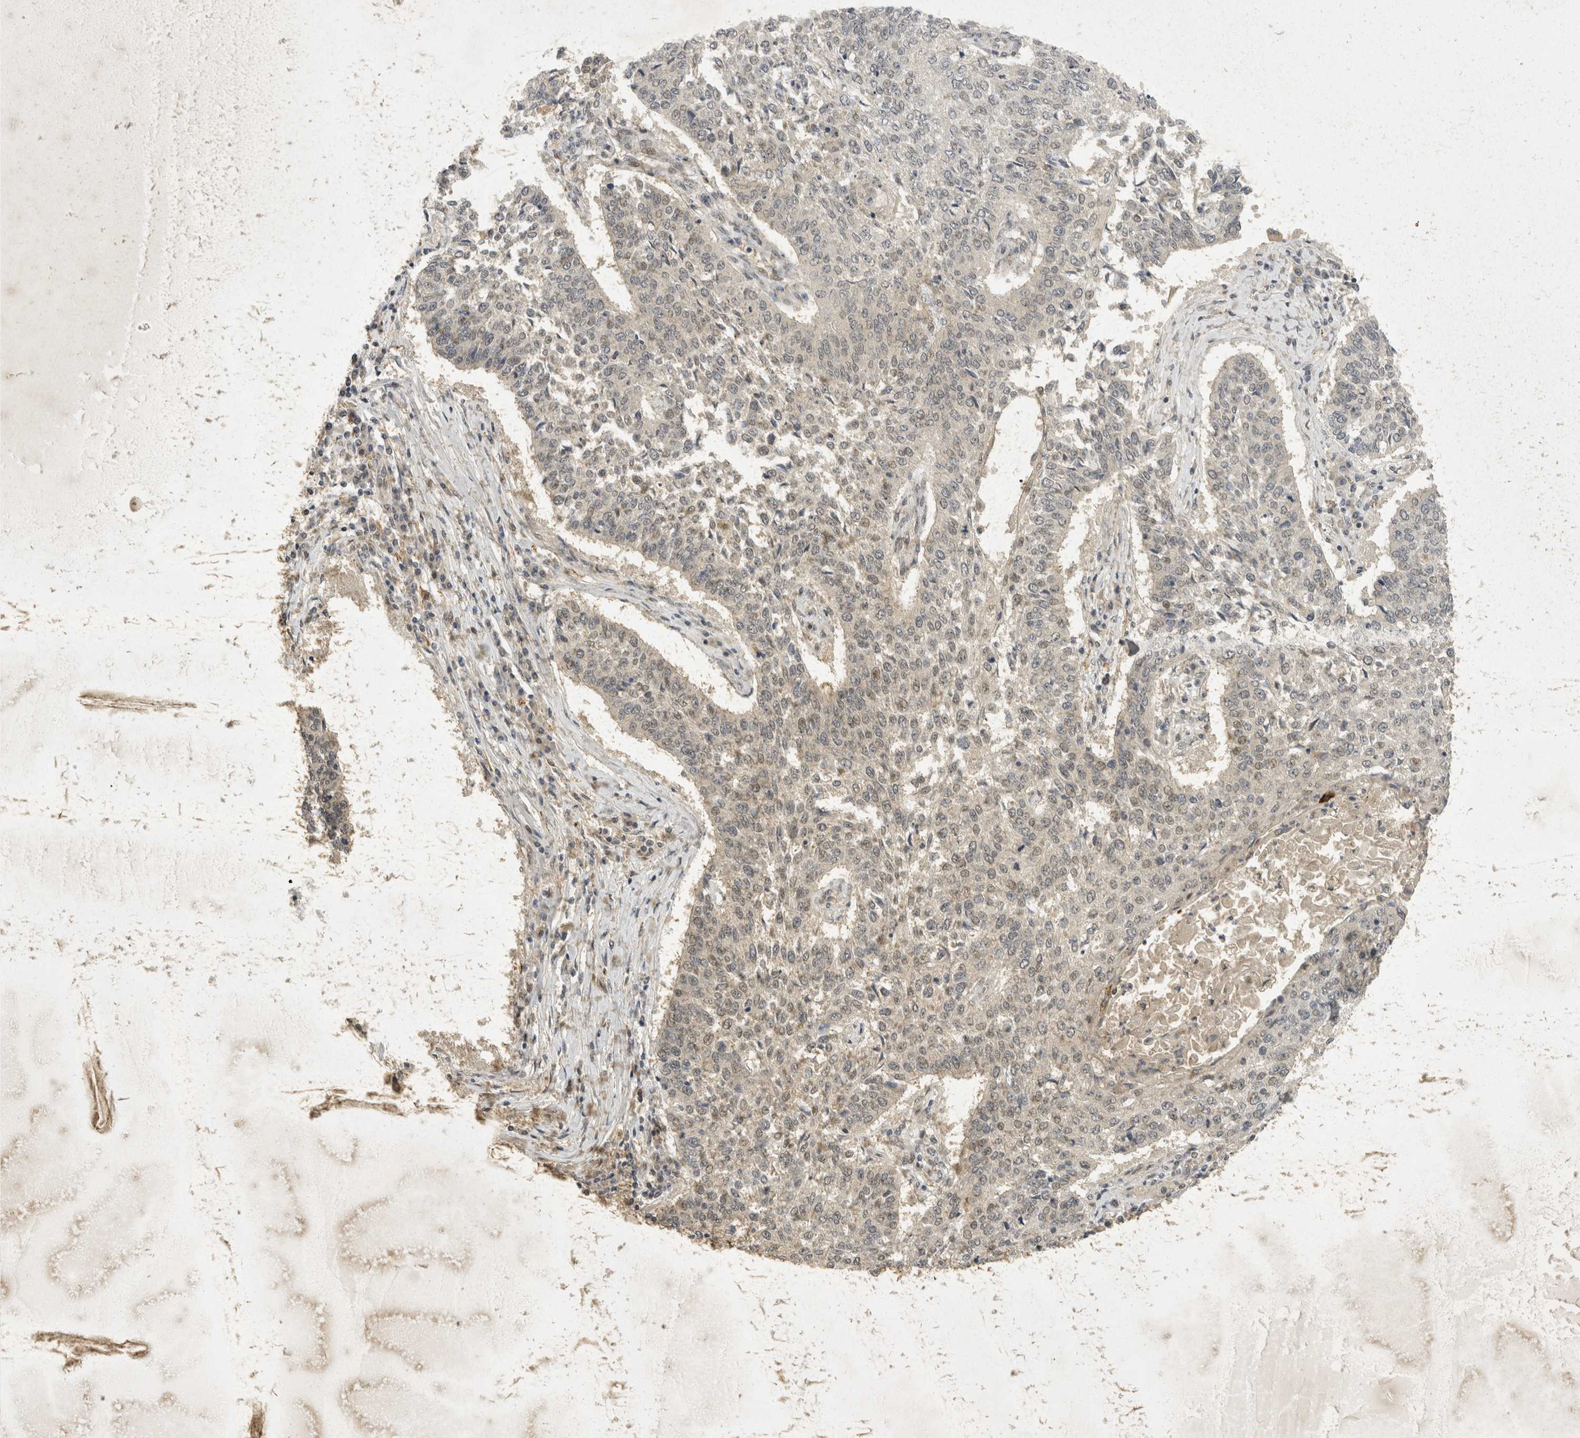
{"staining": {"intensity": "weak", "quantity": "<25%", "location": "nuclear"}, "tissue": "lung cancer", "cell_type": "Tumor cells", "image_type": "cancer", "snomed": [{"axis": "morphology", "description": "Normal tissue, NOS"}, {"axis": "morphology", "description": "Squamous cell carcinoma, NOS"}, {"axis": "topography", "description": "Cartilage tissue"}, {"axis": "topography", "description": "Bronchus"}, {"axis": "topography", "description": "Lung"}, {"axis": "topography", "description": "Peripheral nerve tissue"}], "caption": "Image shows no significant protein expression in tumor cells of lung squamous cell carcinoma. (Brightfield microscopy of DAB immunohistochemistry (IHC) at high magnification).", "gene": "TOM1L2", "patient": {"sex": "female", "age": 49}}